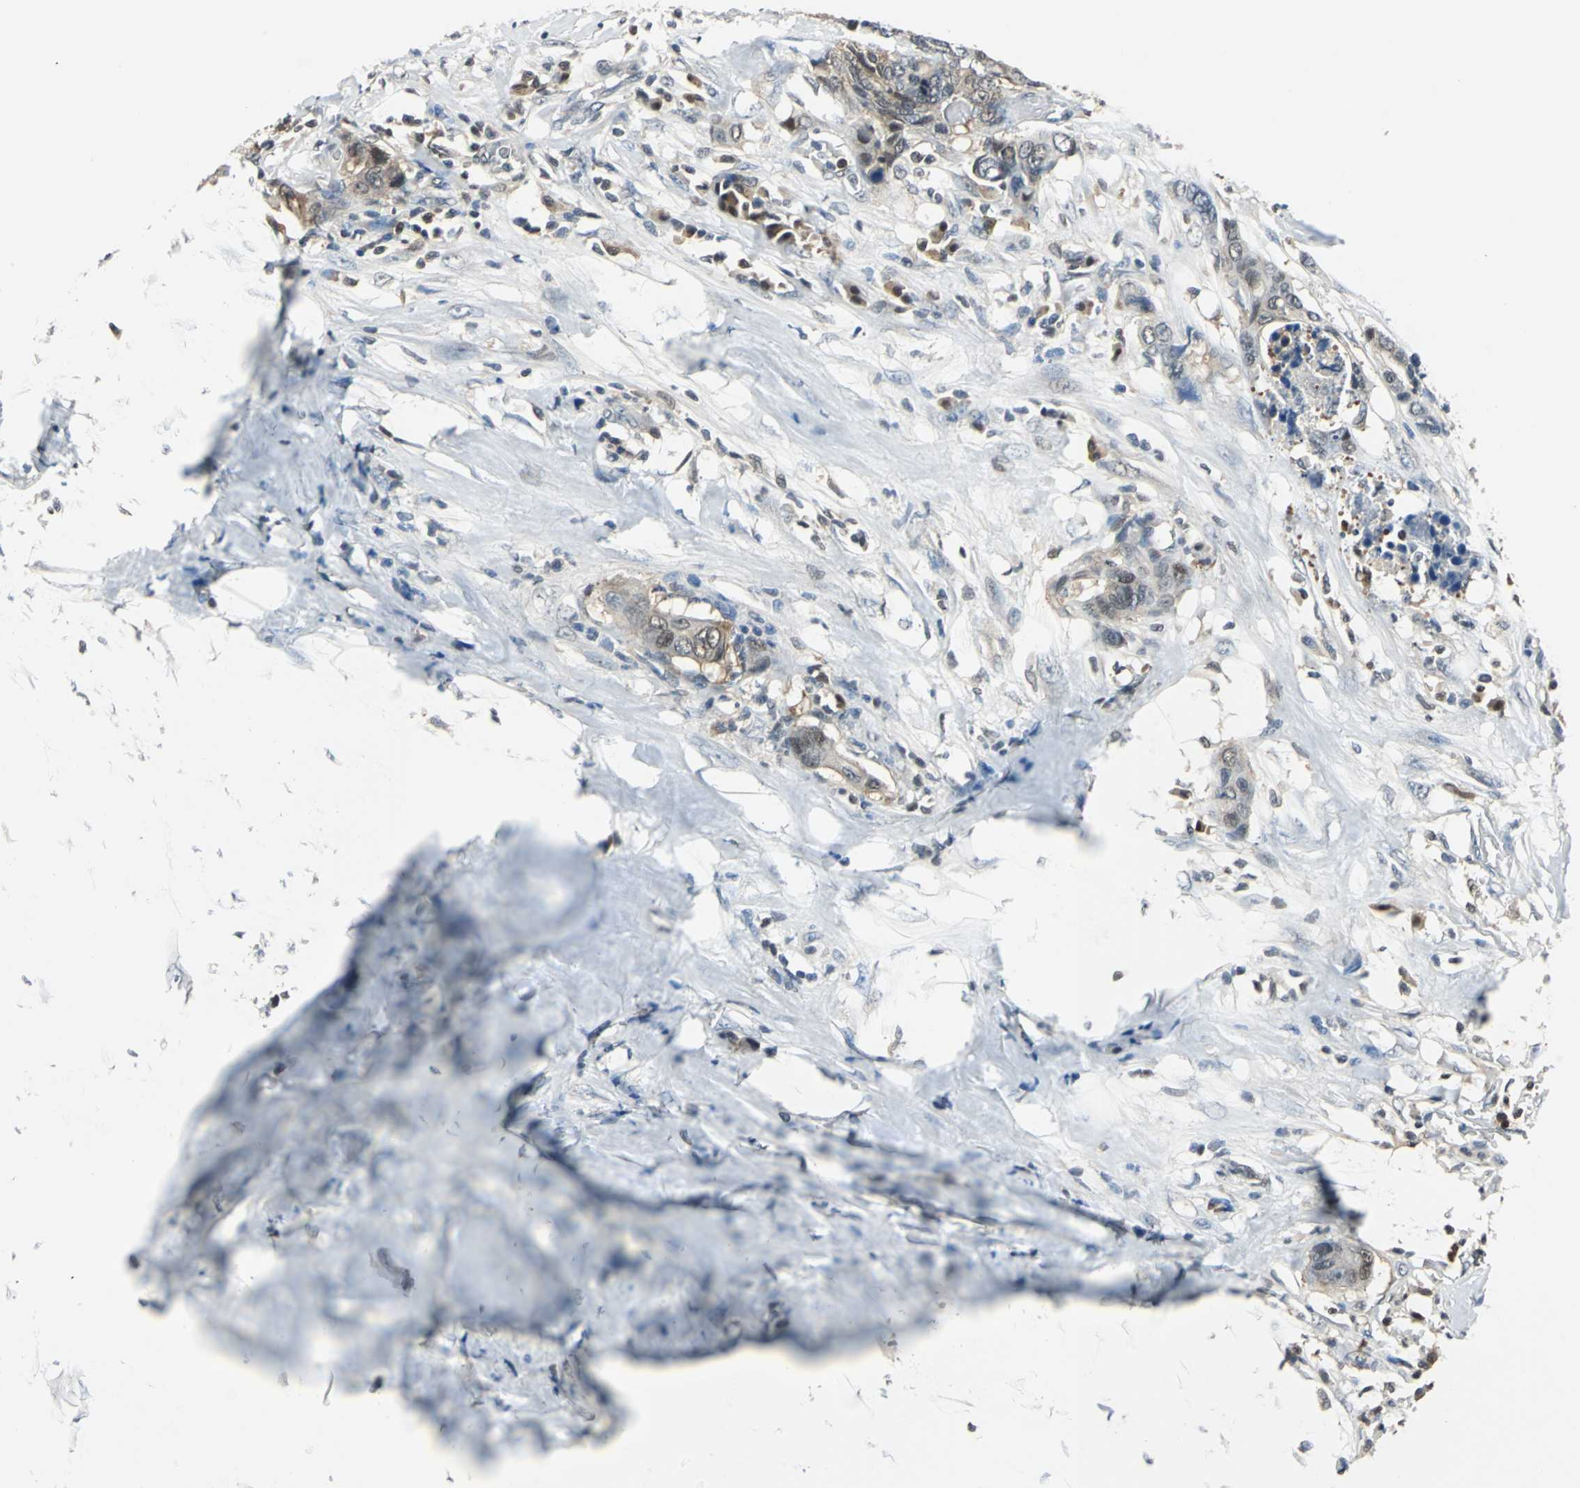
{"staining": {"intensity": "weak", "quantity": "25%-75%", "location": "cytoplasmic/membranous,nuclear"}, "tissue": "colorectal cancer", "cell_type": "Tumor cells", "image_type": "cancer", "snomed": [{"axis": "morphology", "description": "Adenocarcinoma, NOS"}, {"axis": "topography", "description": "Rectum"}], "caption": "Immunohistochemical staining of colorectal cancer (adenocarcinoma) shows weak cytoplasmic/membranous and nuclear protein expression in approximately 25%-75% of tumor cells.", "gene": "PSME1", "patient": {"sex": "male", "age": 55}}